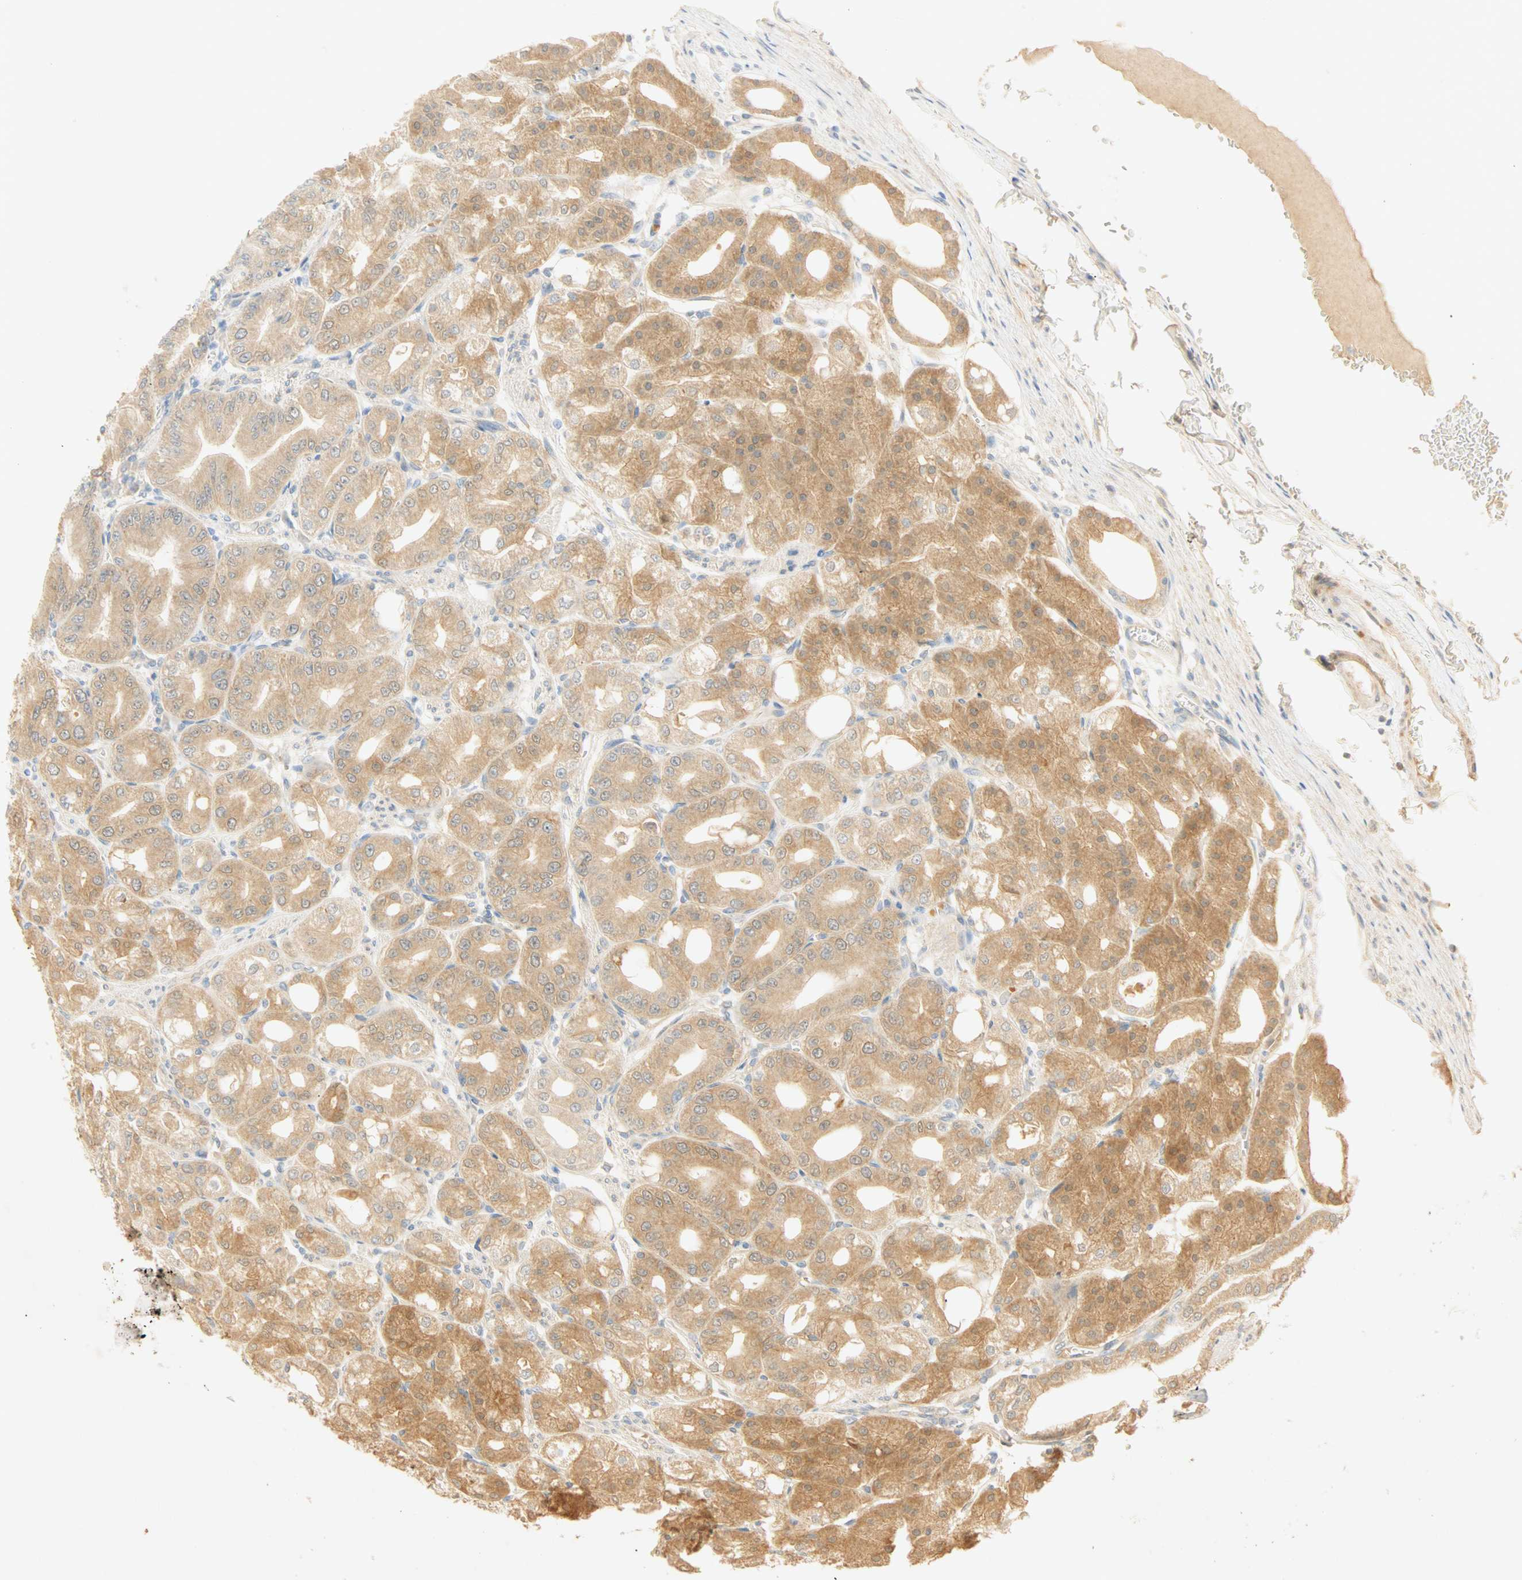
{"staining": {"intensity": "moderate", "quantity": ">75%", "location": "cytoplasmic/membranous"}, "tissue": "stomach", "cell_type": "Glandular cells", "image_type": "normal", "snomed": [{"axis": "morphology", "description": "Normal tissue, NOS"}, {"axis": "topography", "description": "Stomach, lower"}], "caption": "The photomicrograph reveals immunohistochemical staining of benign stomach. There is moderate cytoplasmic/membranous expression is appreciated in about >75% of glandular cells.", "gene": "SELENBP1", "patient": {"sex": "male", "age": 71}}